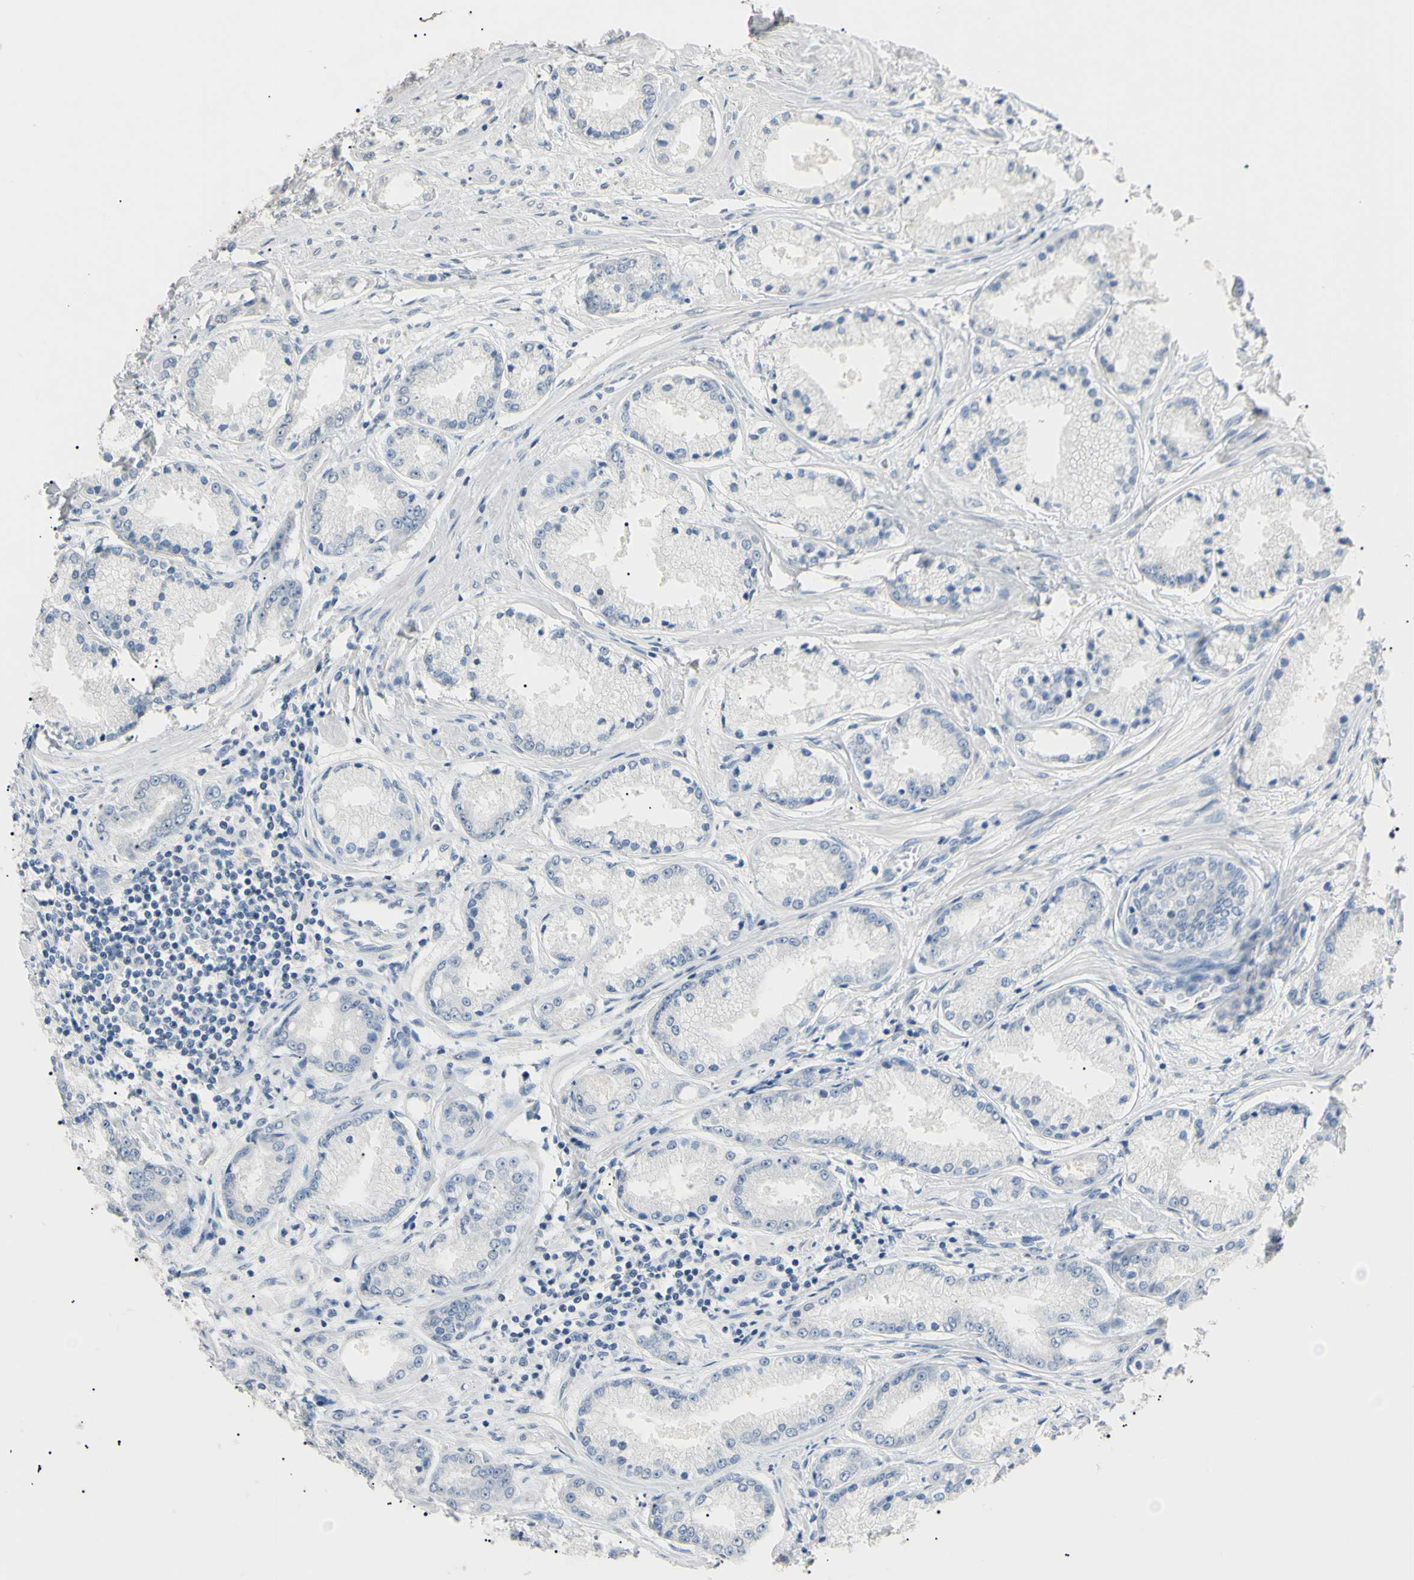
{"staining": {"intensity": "negative", "quantity": "none", "location": "none"}, "tissue": "prostate cancer", "cell_type": "Tumor cells", "image_type": "cancer", "snomed": [{"axis": "morphology", "description": "Adenocarcinoma, High grade"}, {"axis": "topography", "description": "Prostate"}], "caption": "The micrograph reveals no staining of tumor cells in prostate adenocarcinoma (high-grade).", "gene": "CGB3", "patient": {"sex": "male", "age": 56}}